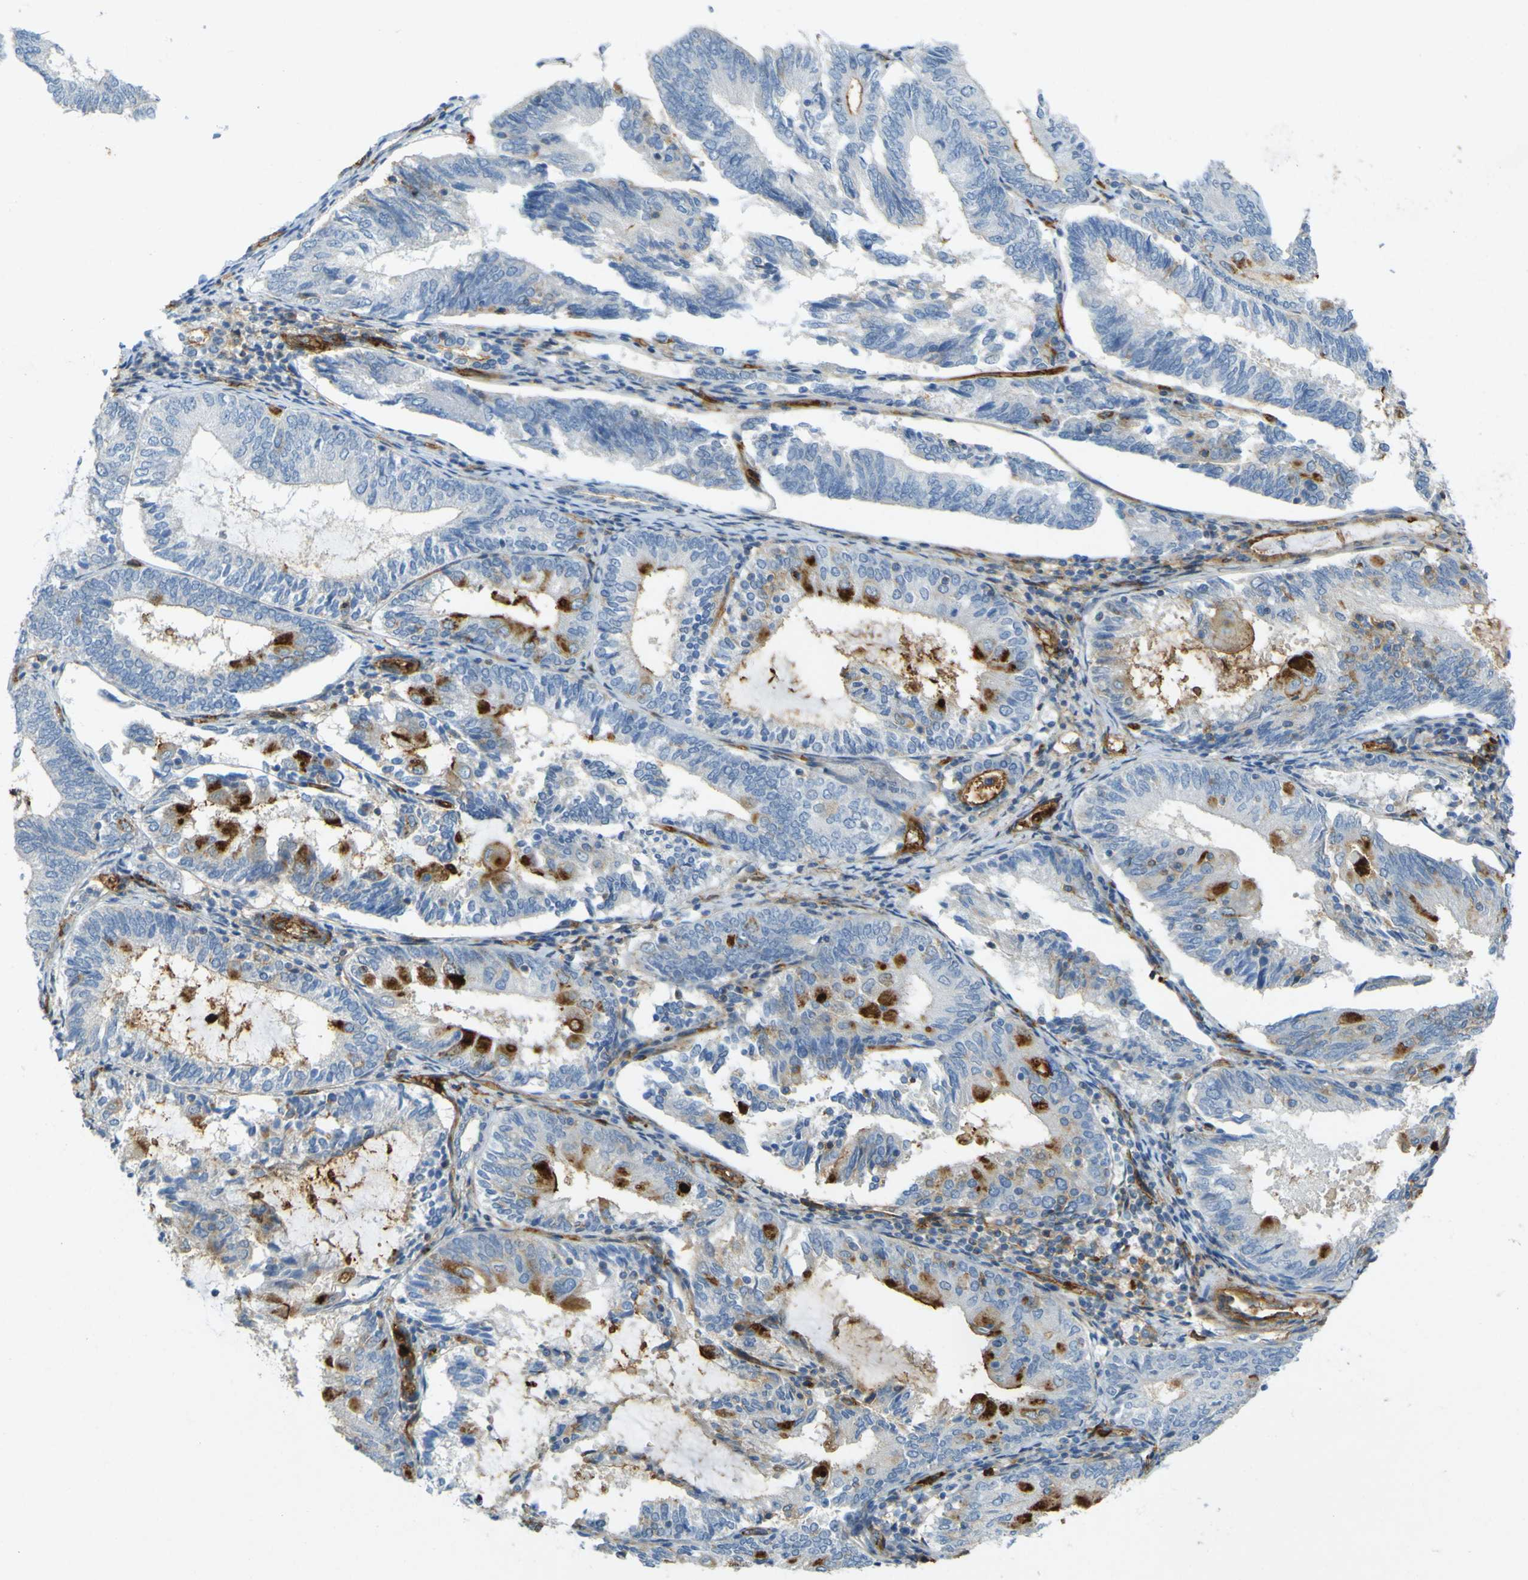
{"staining": {"intensity": "strong", "quantity": "<25%", "location": "cytoplasmic/membranous"}, "tissue": "endometrial cancer", "cell_type": "Tumor cells", "image_type": "cancer", "snomed": [{"axis": "morphology", "description": "Adenocarcinoma, NOS"}, {"axis": "topography", "description": "Endometrium"}], "caption": "A high-resolution photomicrograph shows immunohistochemistry (IHC) staining of adenocarcinoma (endometrial), which demonstrates strong cytoplasmic/membranous staining in about <25% of tumor cells.", "gene": "PLXDC1", "patient": {"sex": "female", "age": 81}}